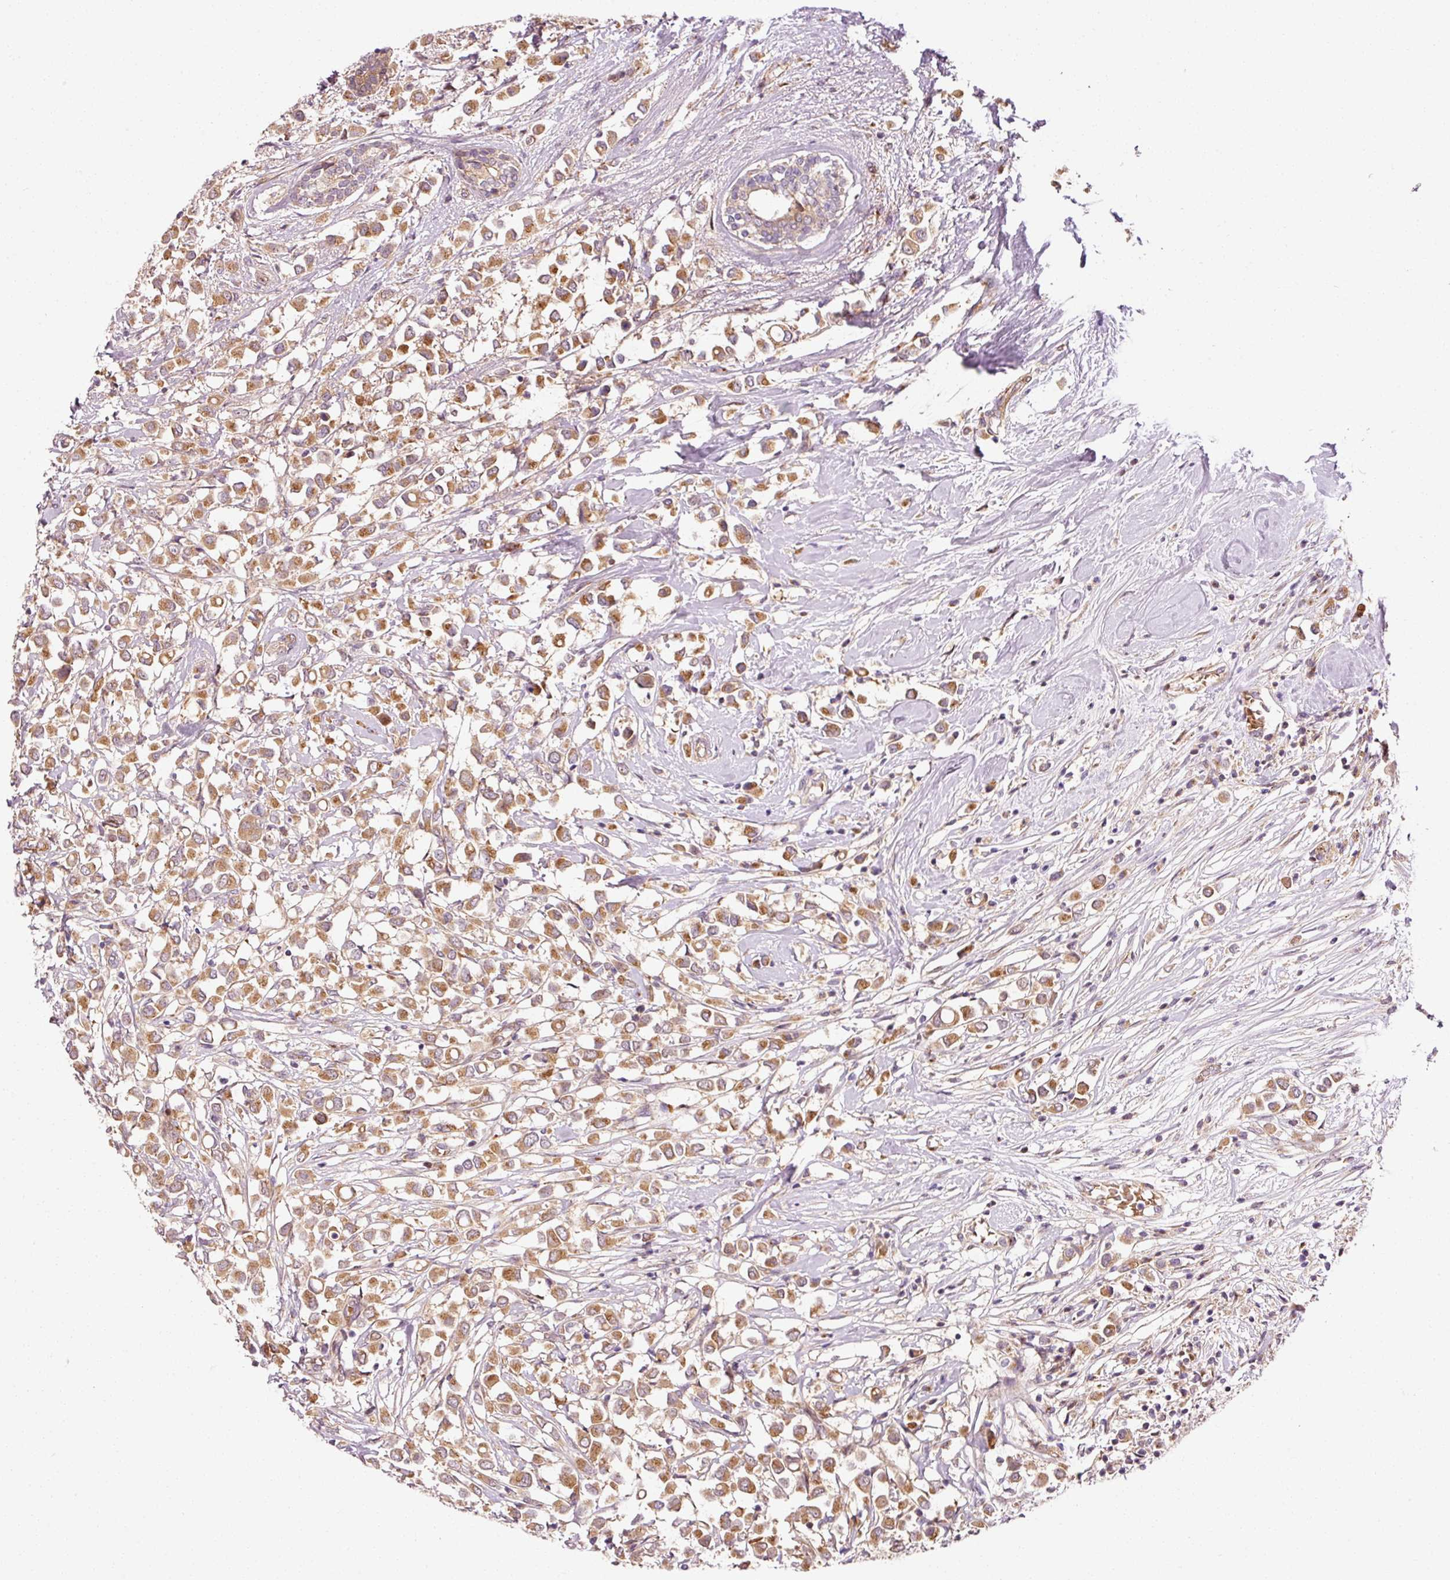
{"staining": {"intensity": "moderate", "quantity": ">75%", "location": "cytoplasmic/membranous"}, "tissue": "breast cancer", "cell_type": "Tumor cells", "image_type": "cancer", "snomed": [{"axis": "morphology", "description": "Duct carcinoma"}, {"axis": "topography", "description": "Breast"}], "caption": "Immunohistochemical staining of breast cancer (infiltrating ductal carcinoma) displays moderate cytoplasmic/membranous protein staining in approximately >75% of tumor cells. (DAB IHC, brown staining for protein, blue staining for nuclei).", "gene": "PPP1R14B", "patient": {"sex": "female", "age": 61}}